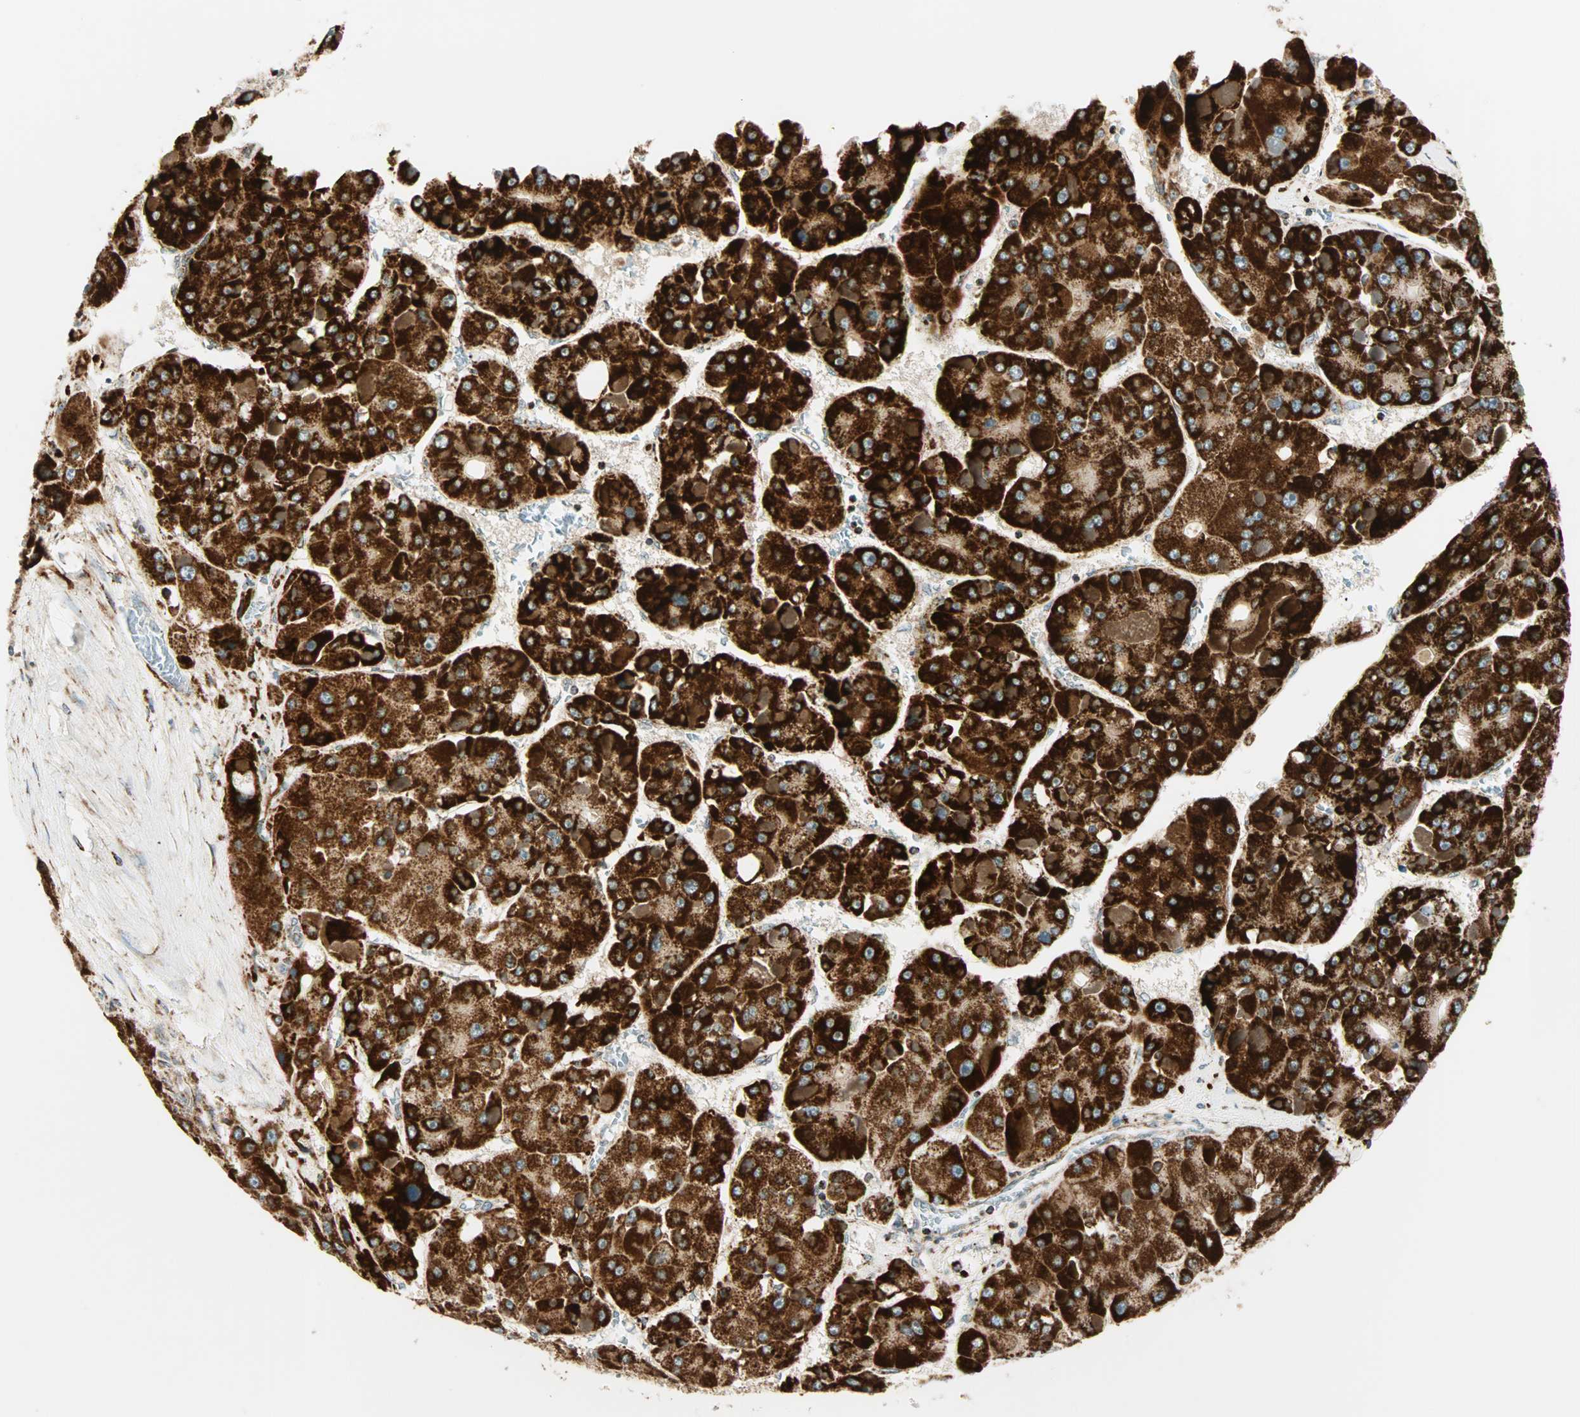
{"staining": {"intensity": "strong", "quantity": ">75%", "location": "cytoplasmic/membranous"}, "tissue": "liver cancer", "cell_type": "Tumor cells", "image_type": "cancer", "snomed": [{"axis": "morphology", "description": "Carcinoma, Hepatocellular, NOS"}, {"axis": "topography", "description": "Liver"}], "caption": "The photomicrograph shows a brown stain indicating the presence of a protein in the cytoplasmic/membranous of tumor cells in liver cancer (hepatocellular carcinoma).", "gene": "SPRY4", "patient": {"sex": "female", "age": 73}}